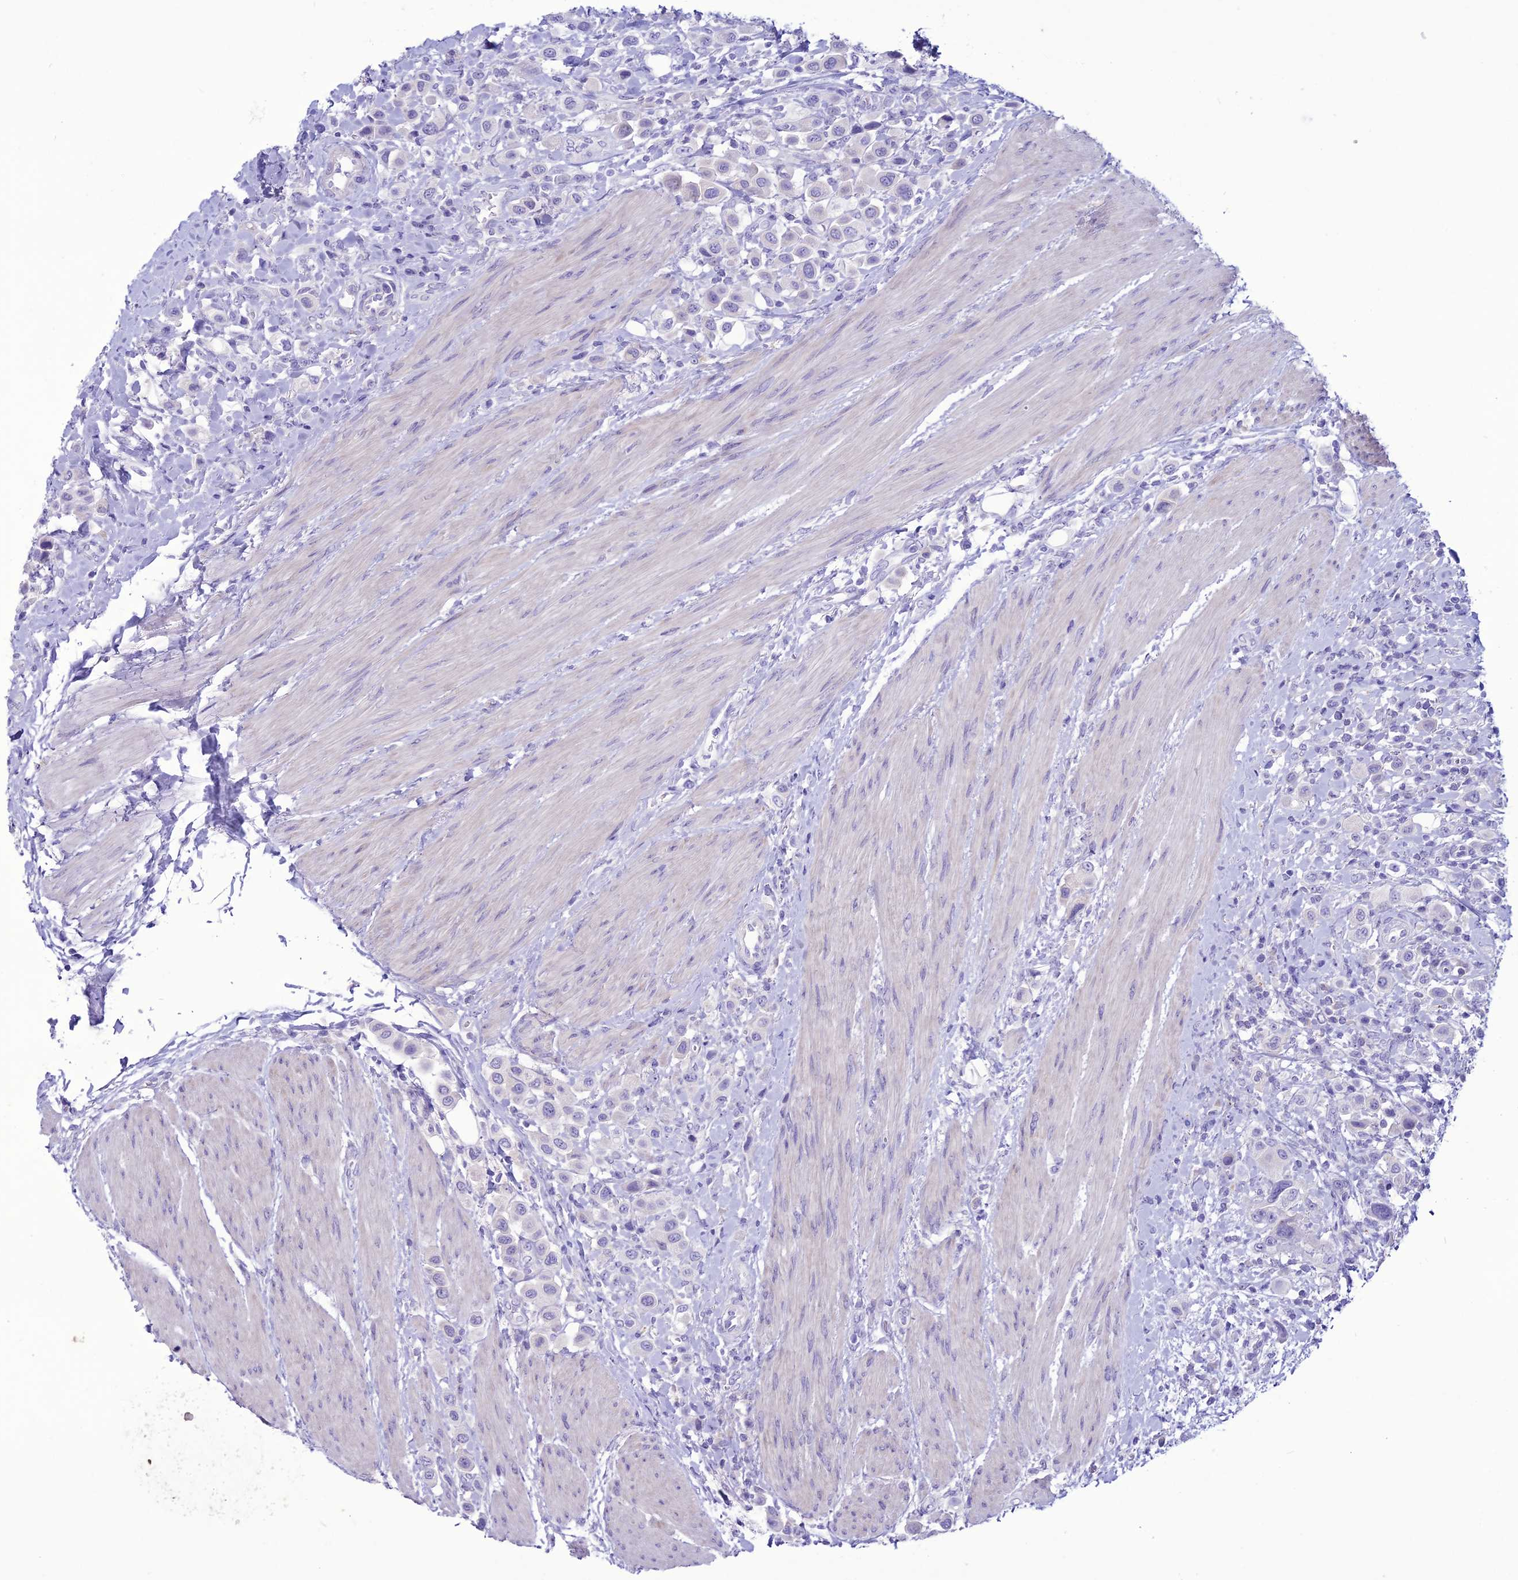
{"staining": {"intensity": "negative", "quantity": "none", "location": "none"}, "tissue": "urothelial cancer", "cell_type": "Tumor cells", "image_type": "cancer", "snomed": [{"axis": "morphology", "description": "Urothelial carcinoma, High grade"}, {"axis": "topography", "description": "Urinary bladder"}], "caption": "Tumor cells are negative for brown protein staining in urothelial carcinoma (high-grade).", "gene": "CLEC2L", "patient": {"sex": "male", "age": 50}}